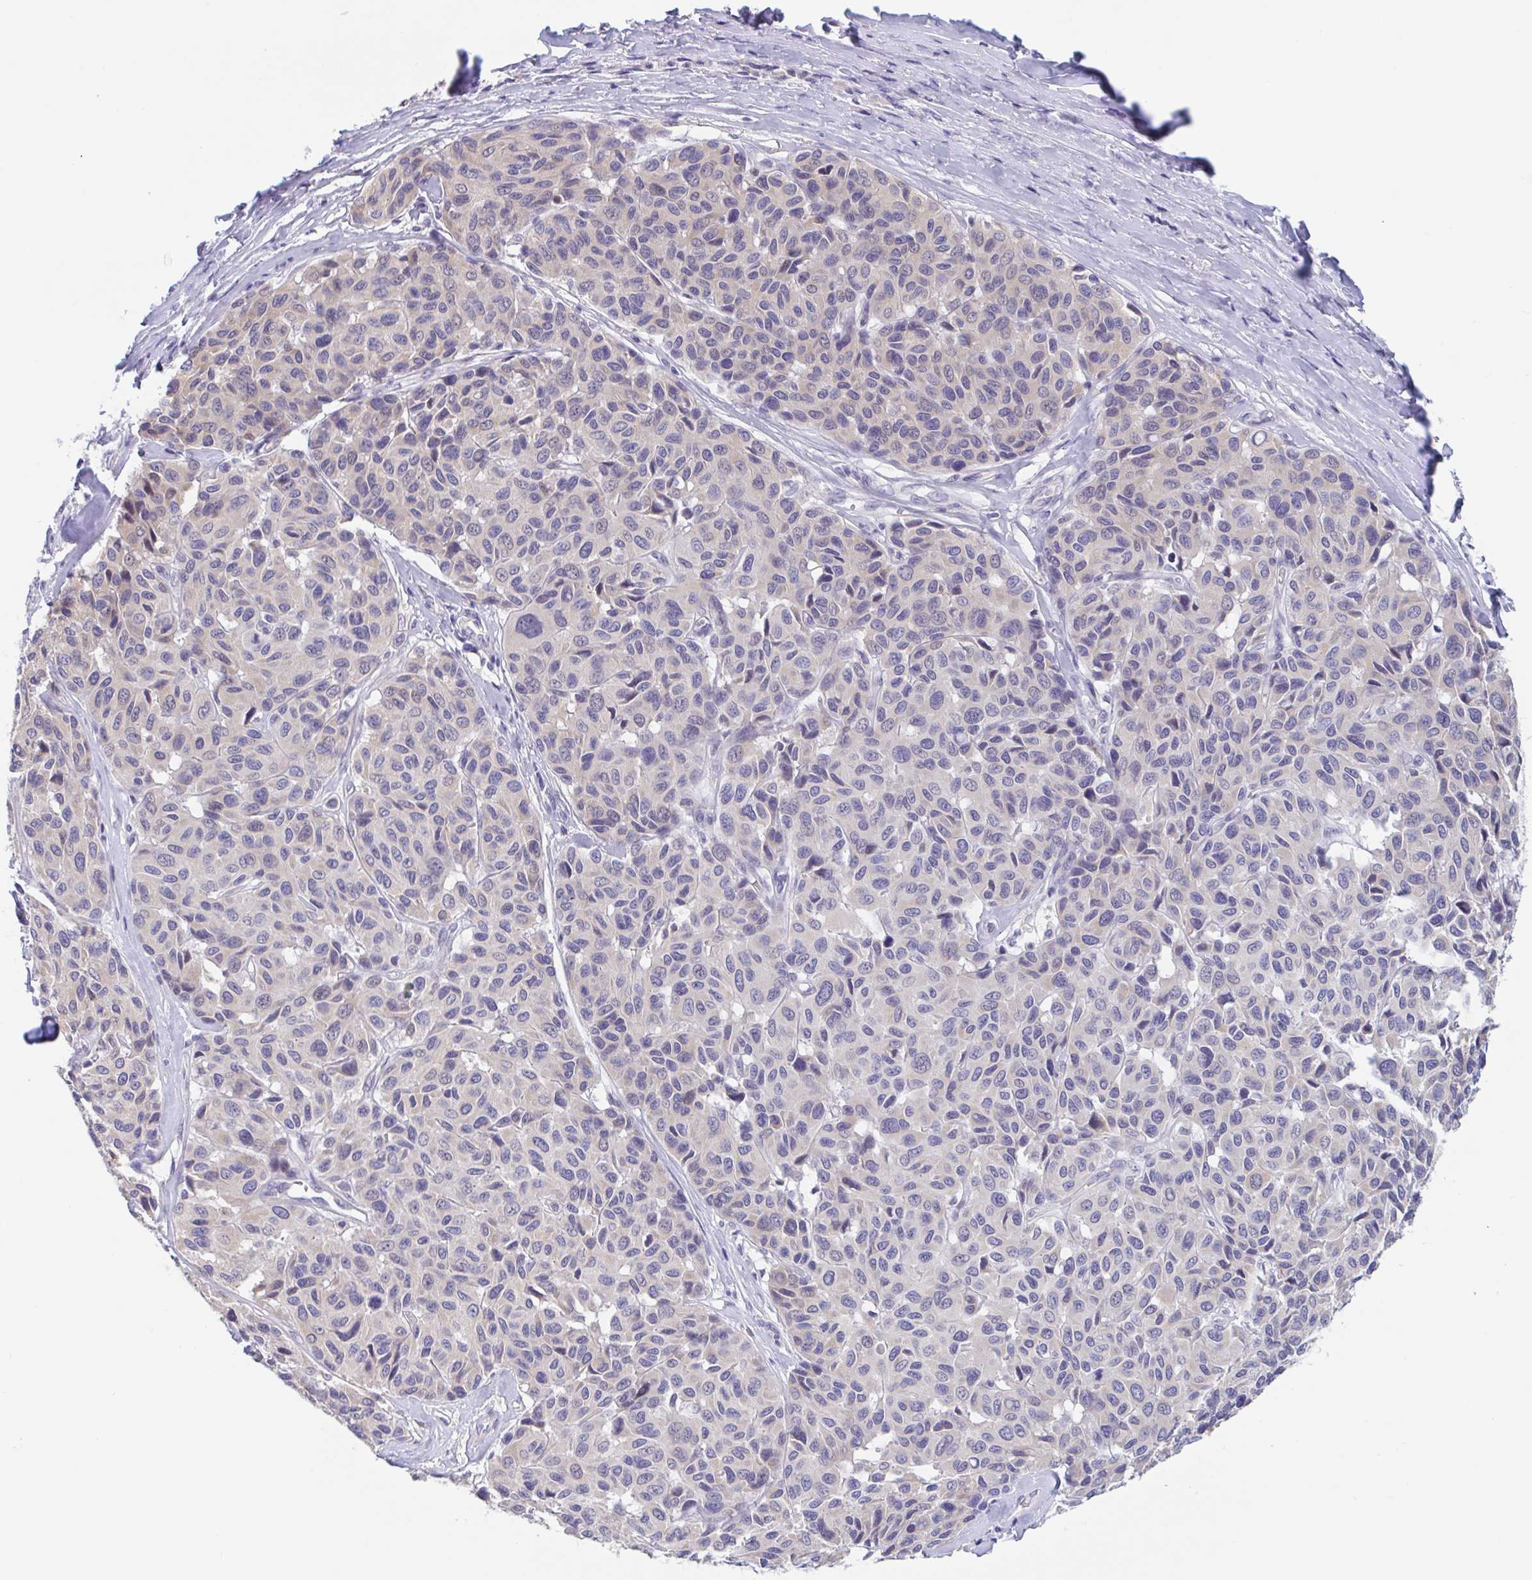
{"staining": {"intensity": "negative", "quantity": "none", "location": "none"}, "tissue": "melanoma", "cell_type": "Tumor cells", "image_type": "cancer", "snomed": [{"axis": "morphology", "description": "Malignant melanoma, NOS"}, {"axis": "topography", "description": "Skin"}], "caption": "Immunohistochemistry photomicrograph of neoplastic tissue: human malignant melanoma stained with DAB (3,3'-diaminobenzidine) shows no significant protein positivity in tumor cells.", "gene": "UNKL", "patient": {"sex": "female", "age": 66}}